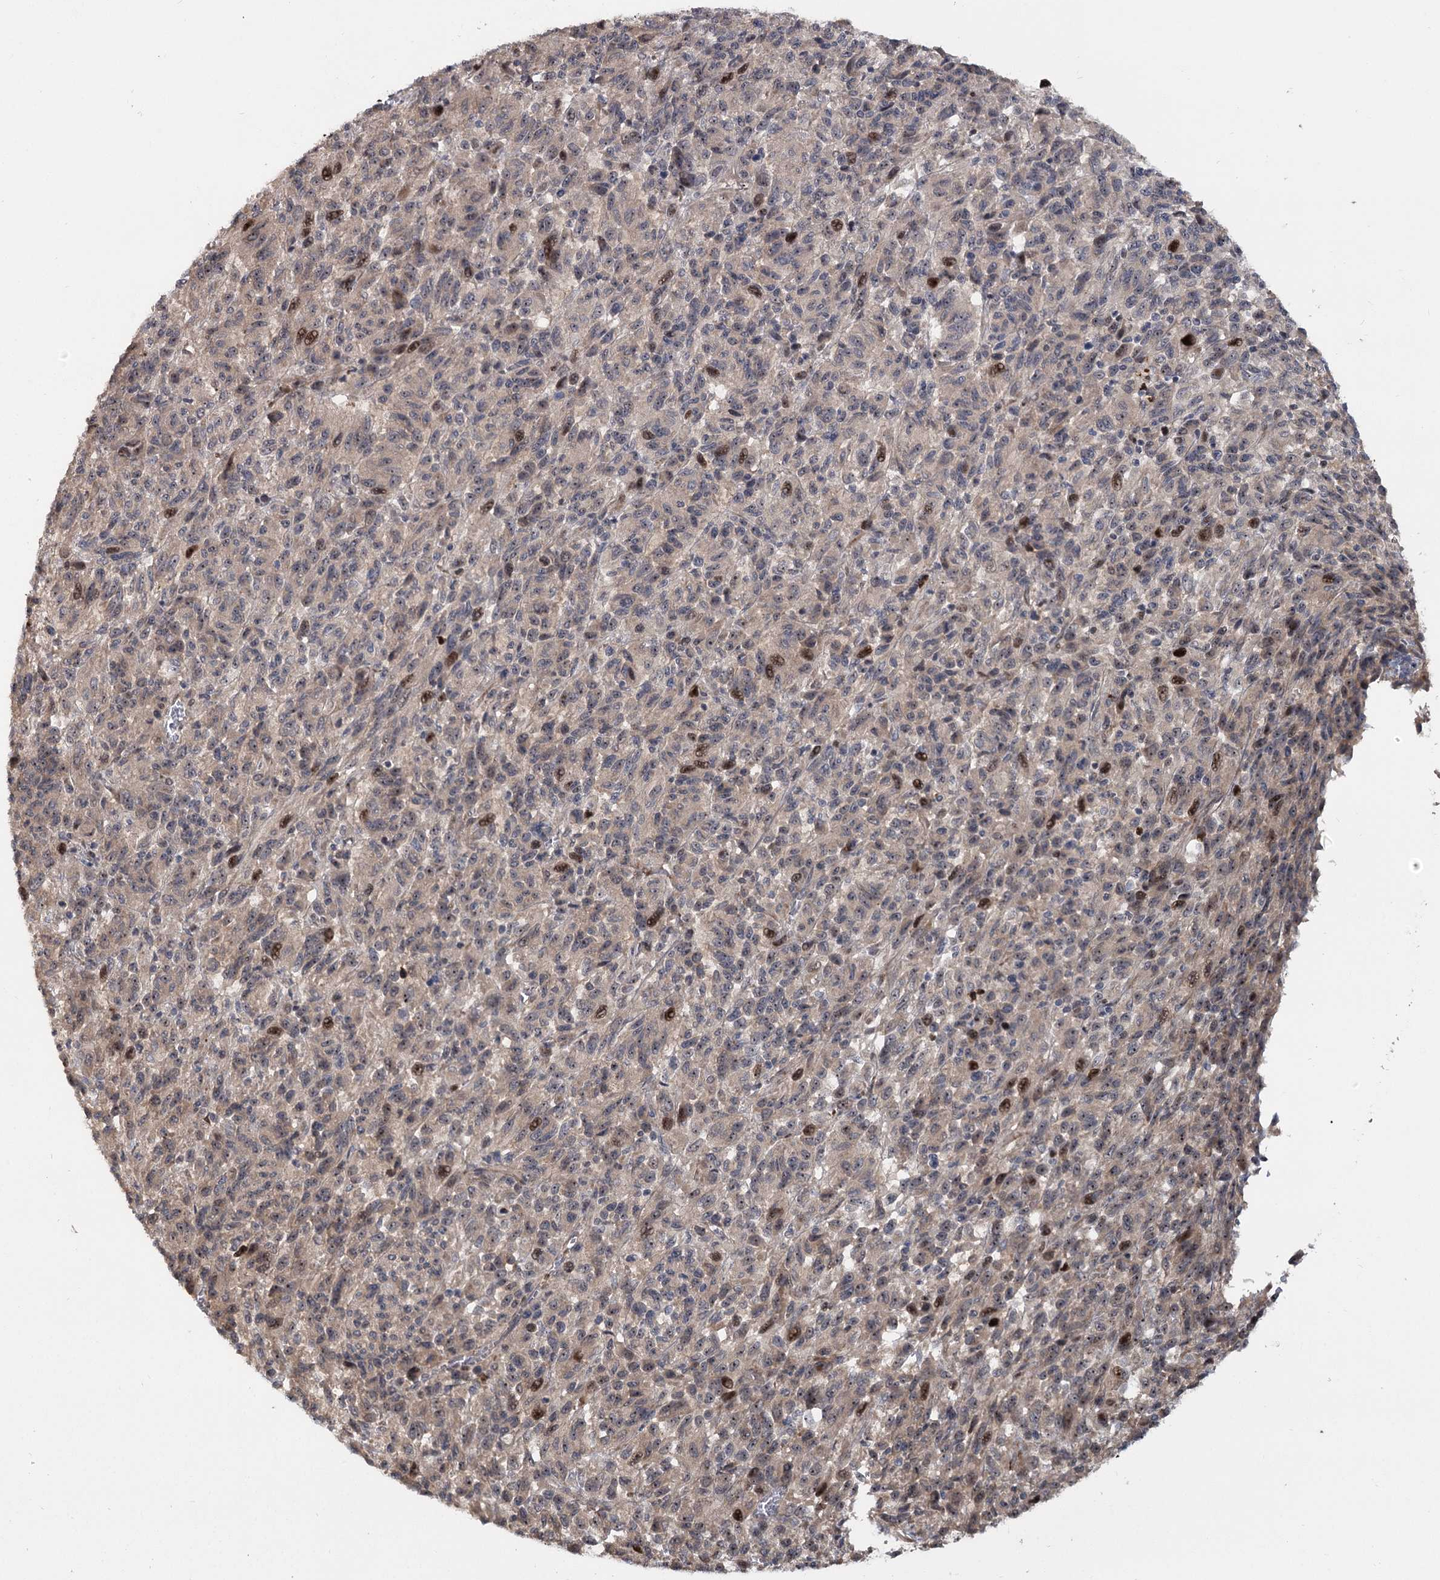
{"staining": {"intensity": "moderate", "quantity": "<25%", "location": "nuclear"}, "tissue": "melanoma", "cell_type": "Tumor cells", "image_type": "cancer", "snomed": [{"axis": "morphology", "description": "Malignant melanoma, Metastatic site"}, {"axis": "topography", "description": "Lung"}], "caption": "Melanoma stained with DAB (3,3'-diaminobenzidine) immunohistochemistry reveals low levels of moderate nuclear expression in approximately <25% of tumor cells.", "gene": "PIK3C2A", "patient": {"sex": "male", "age": 64}}